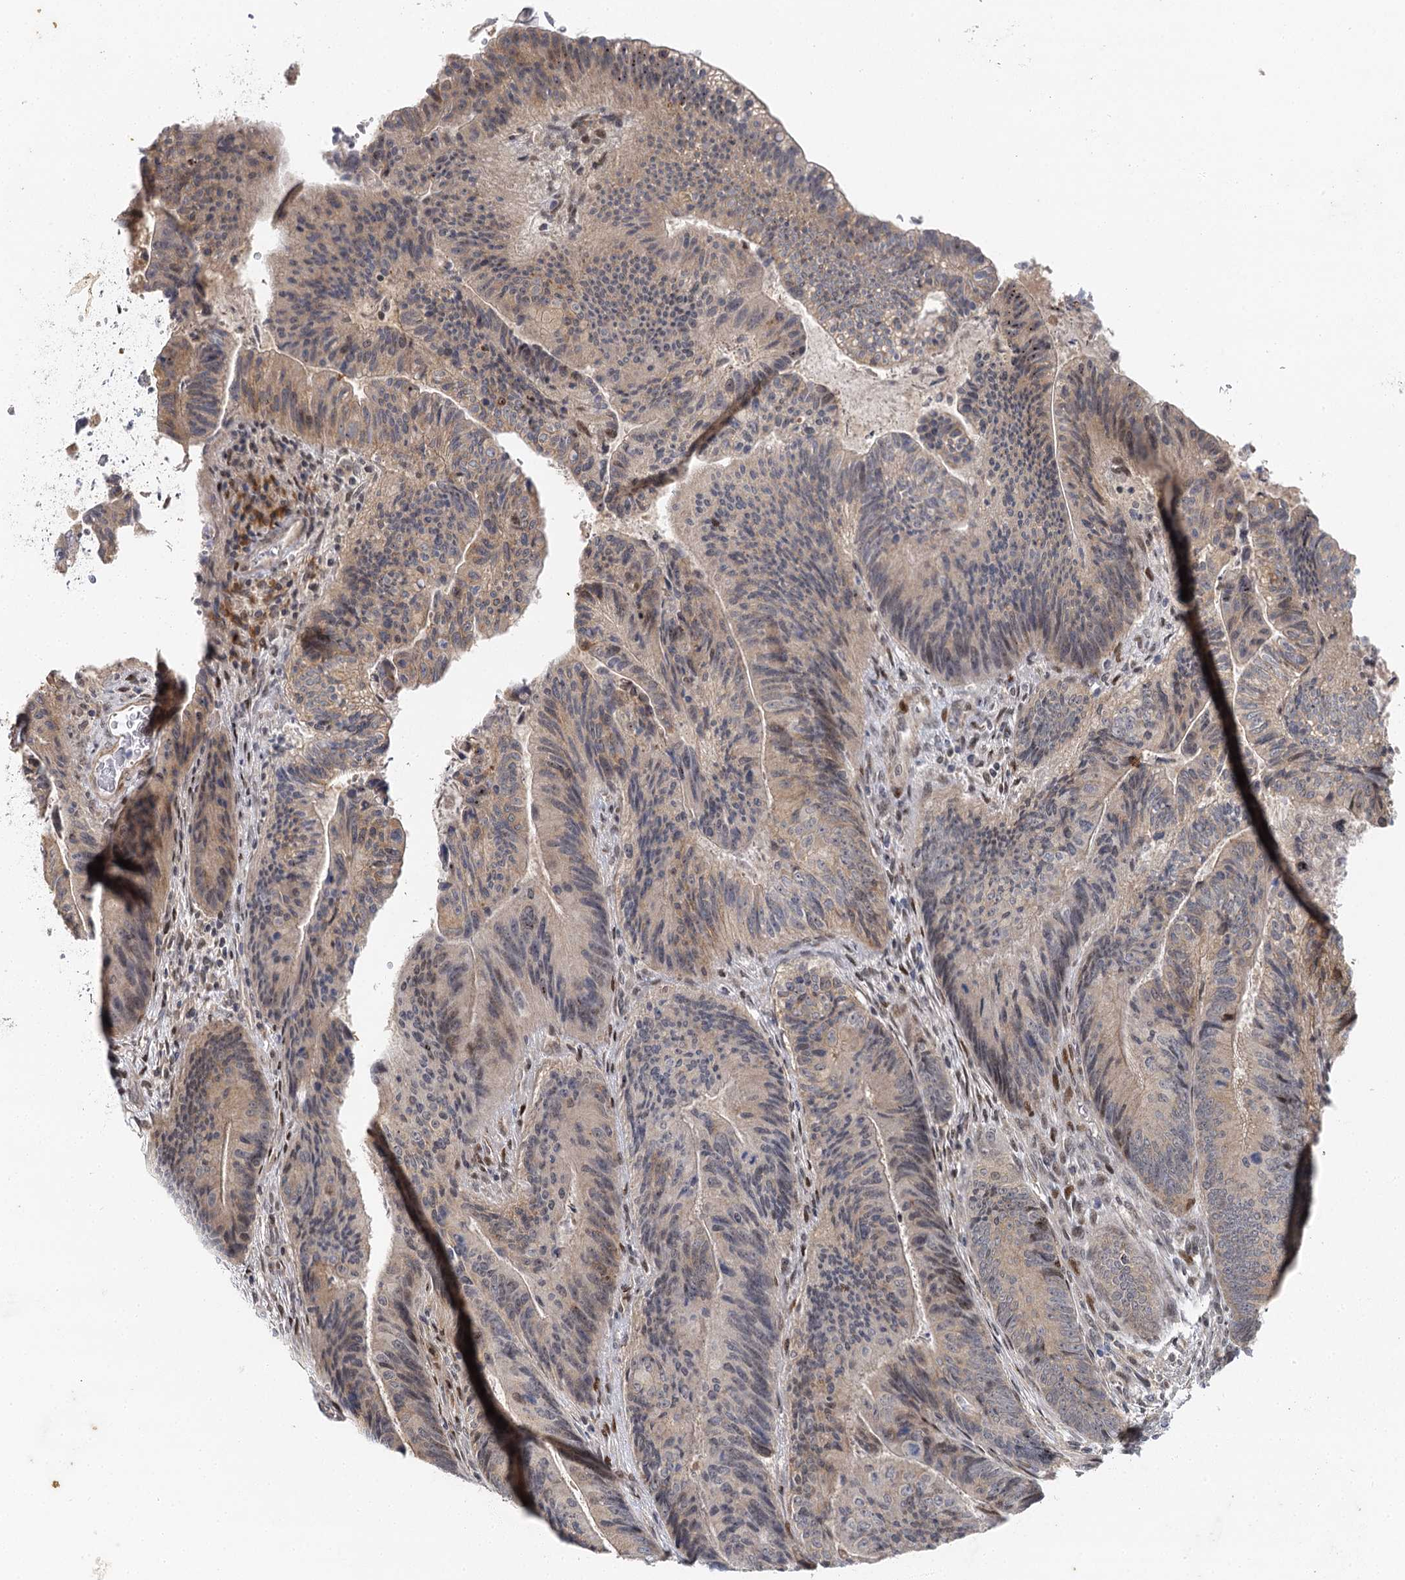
{"staining": {"intensity": "weak", "quantity": "<25%", "location": "cytoplasmic/membranous,nuclear"}, "tissue": "colorectal cancer", "cell_type": "Tumor cells", "image_type": "cancer", "snomed": [{"axis": "morphology", "description": "Adenocarcinoma, NOS"}, {"axis": "topography", "description": "Colon"}], "caption": "This image is of colorectal cancer stained with immunohistochemistry to label a protein in brown with the nuclei are counter-stained blue. There is no expression in tumor cells. The staining was performed using DAB to visualize the protein expression in brown, while the nuclei were stained in blue with hematoxylin (Magnification: 20x).", "gene": "IL11RA", "patient": {"sex": "female", "age": 67}}